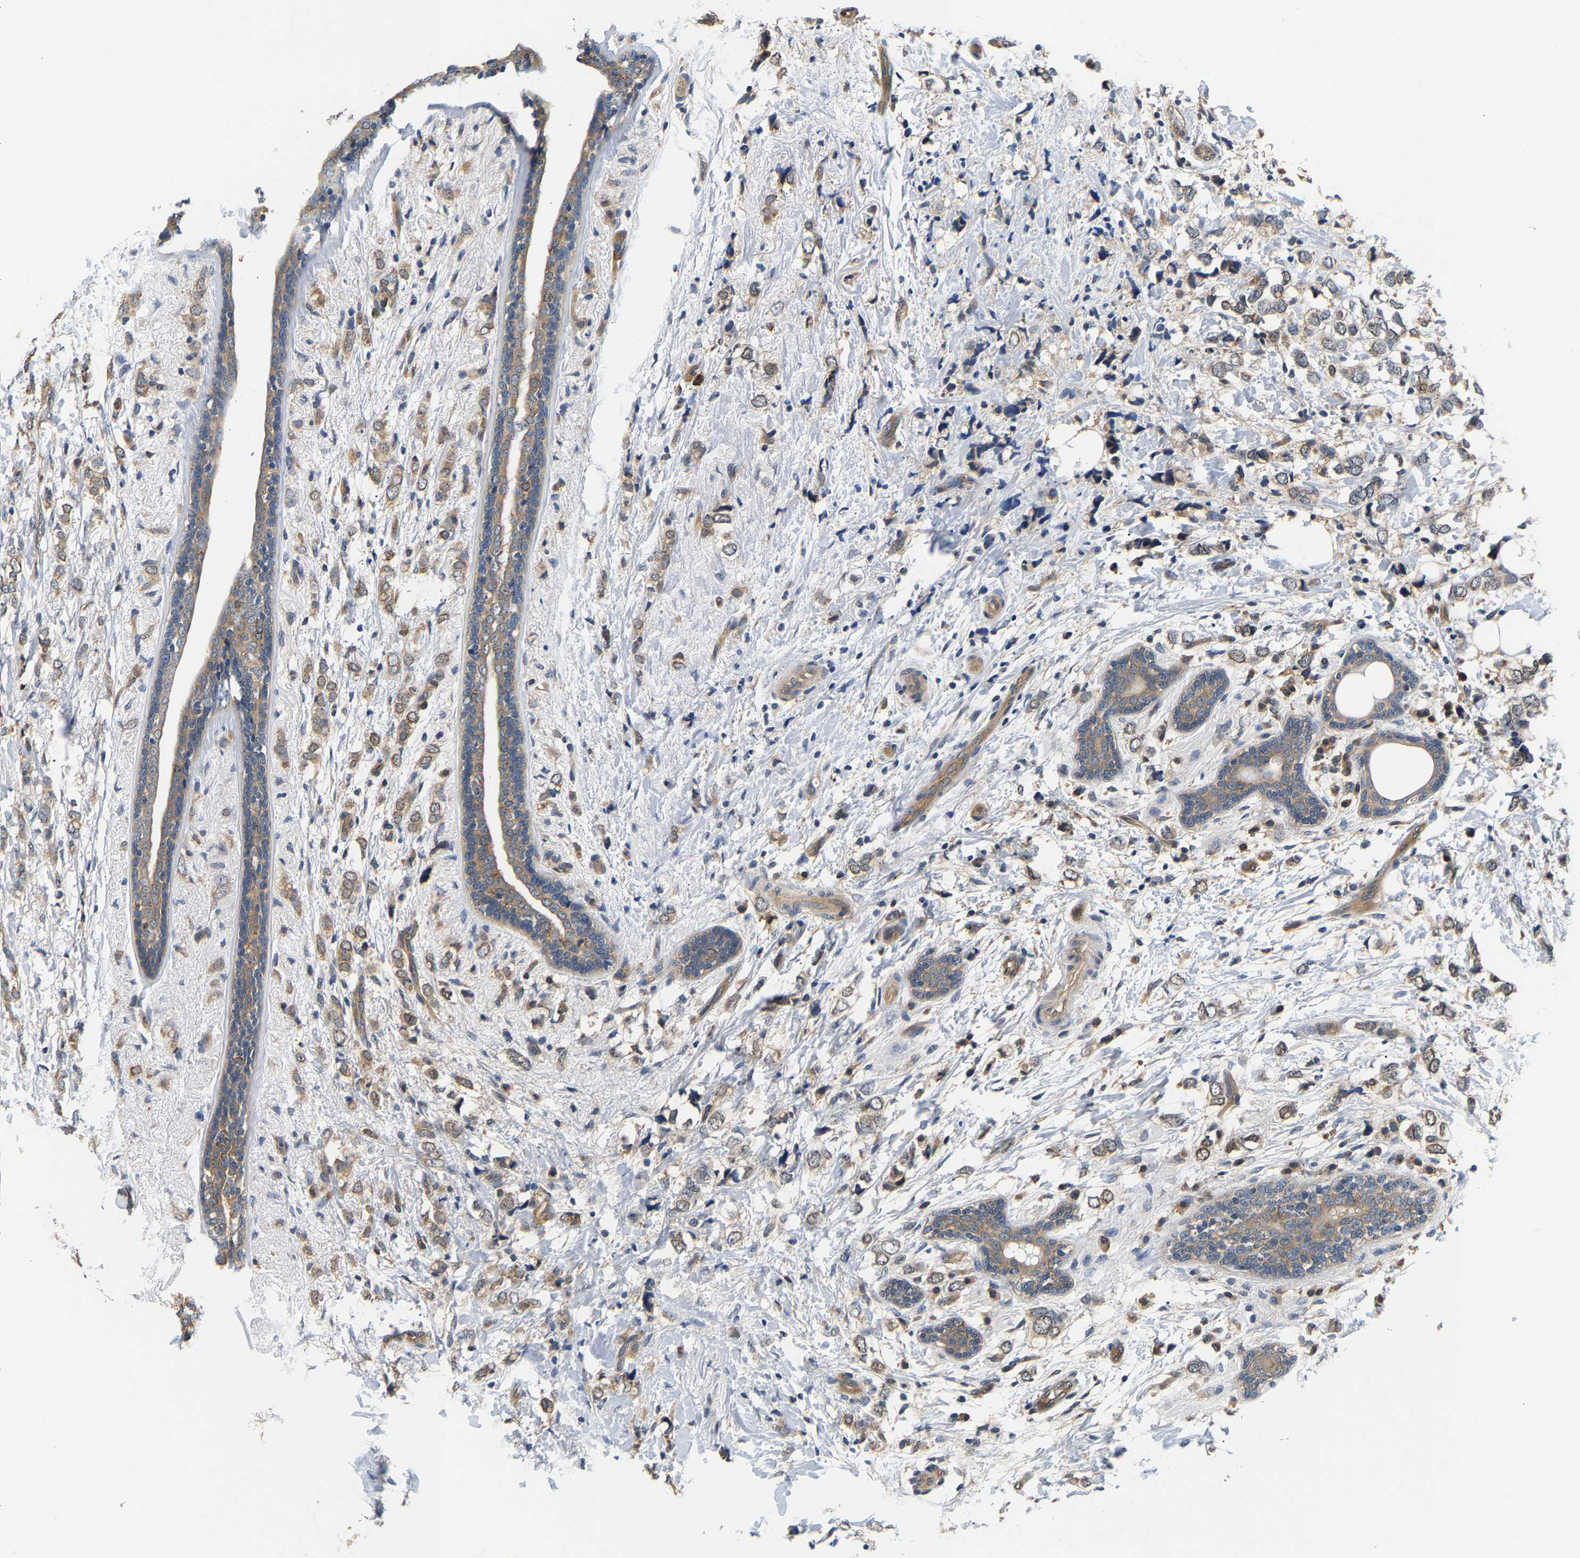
{"staining": {"intensity": "weak", "quantity": ">75%", "location": "cytoplasmic/membranous"}, "tissue": "breast cancer", "cell_type": "Tumor cells", "image_type": "cancer", "snomed": [{"axis": "morphology", "description": "Normal tissue, NOS"}, {"axis": "morphology", "description": "Lobular carcinoma"}, {"axis": "topography", "description": "Breast"}], "caption": "Immunohistochemistry (DAB (3,3'-diaminobenzidine)) staining of human breast cancer (lobular carcinoma) displays weak cytoplasmic/membranous protein expression in about >75% of tumor cells.", "gene": "ARHGEF12", "patient": {"sex": "female", "age": 47}}